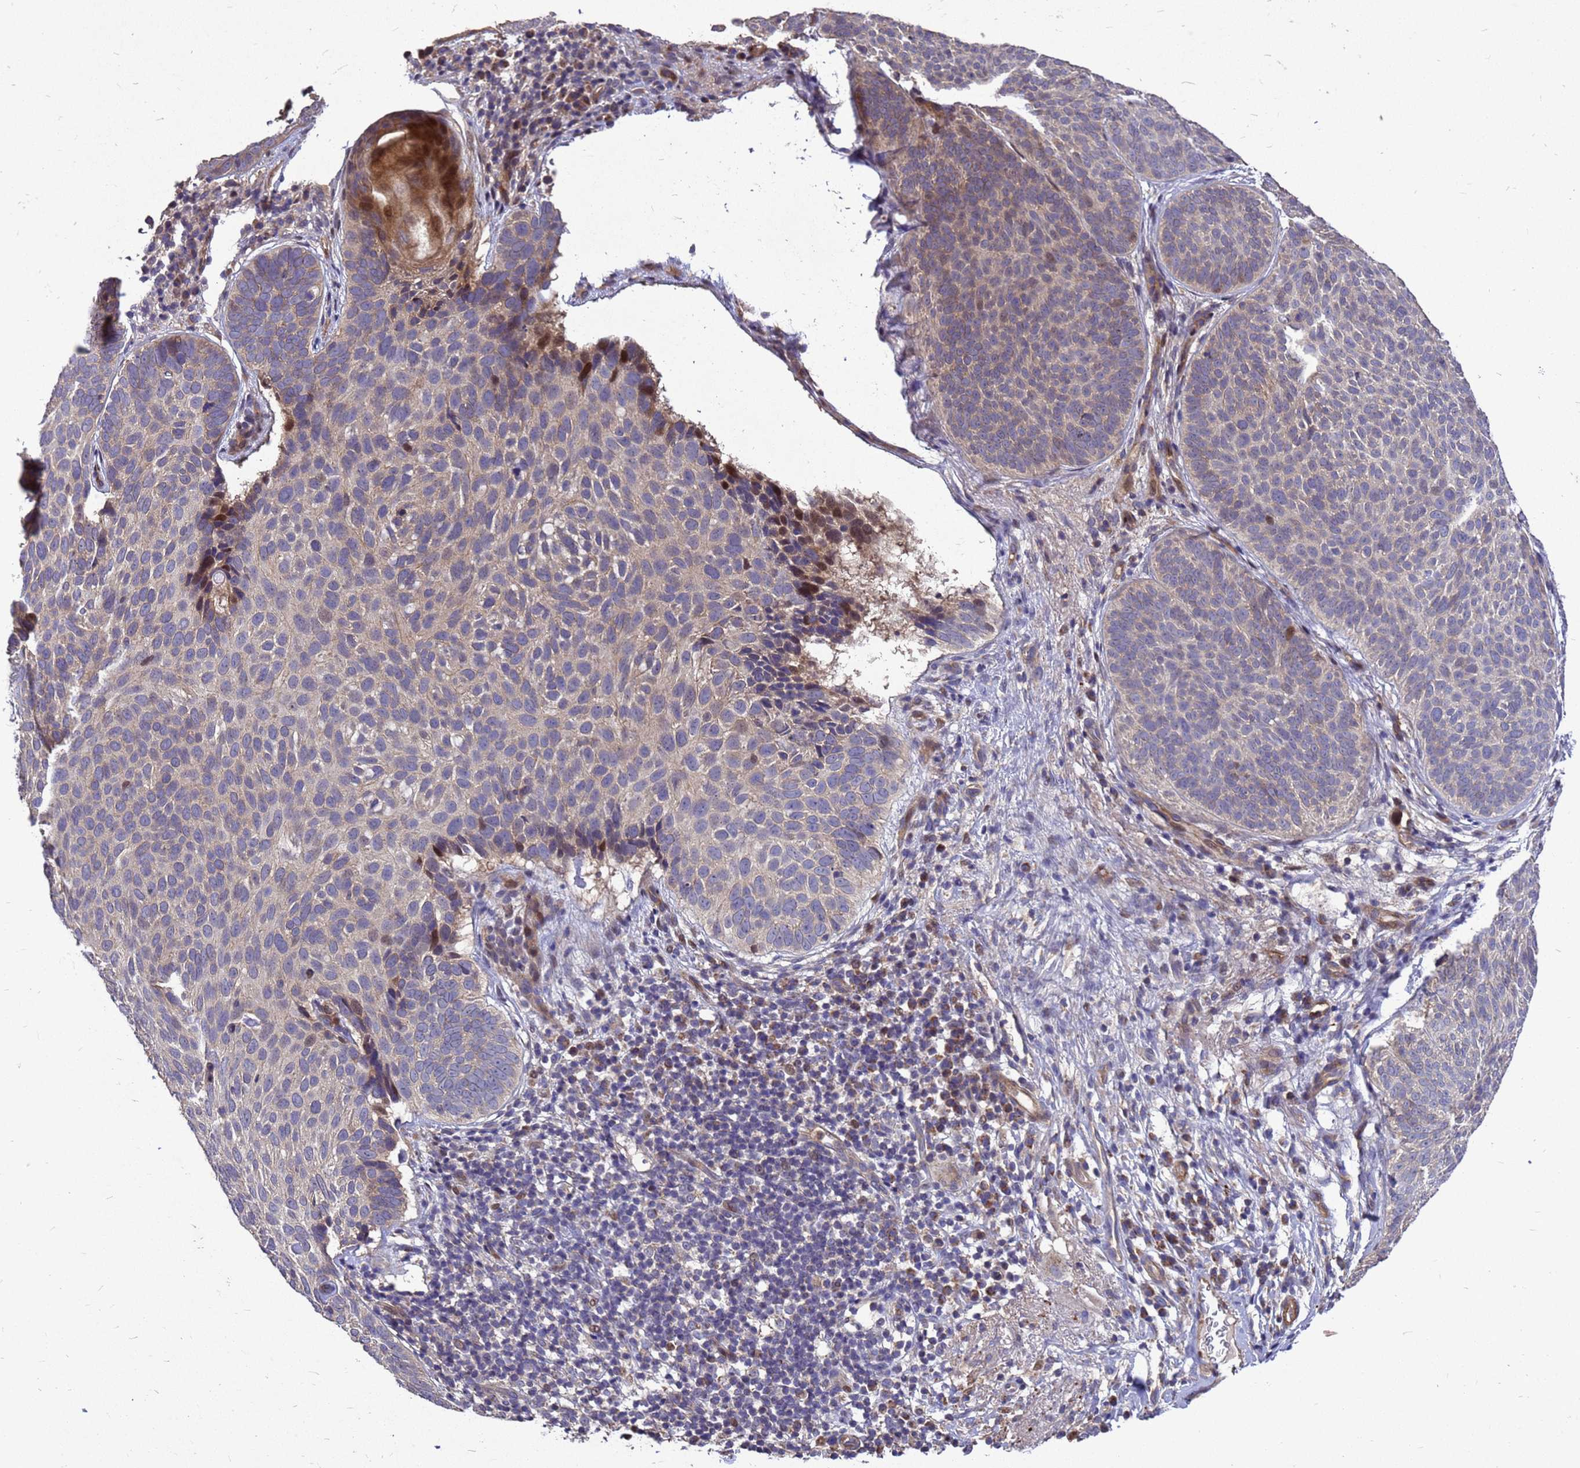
{"staining": {"intensity": "weak", "quantity": "<25%", "location": "cytoplasmic/membranous"}, "tissue": "skin cancer", "cell_type": "Tumor cells", "image_type": "cancer", "snomed": [{"axis": "morphology", "description": "Basal cell carcinoma"}, {"axis": "topography", "description": "Skin"}], "caption": "This is an immunohistochemistry (IHC) photomicrograph of human skin cancer (basal cell carcinoma). There is no staining in tumor cells.", "gene": "RSPRY1", "patient": {"sex": "male", "age": 85}}